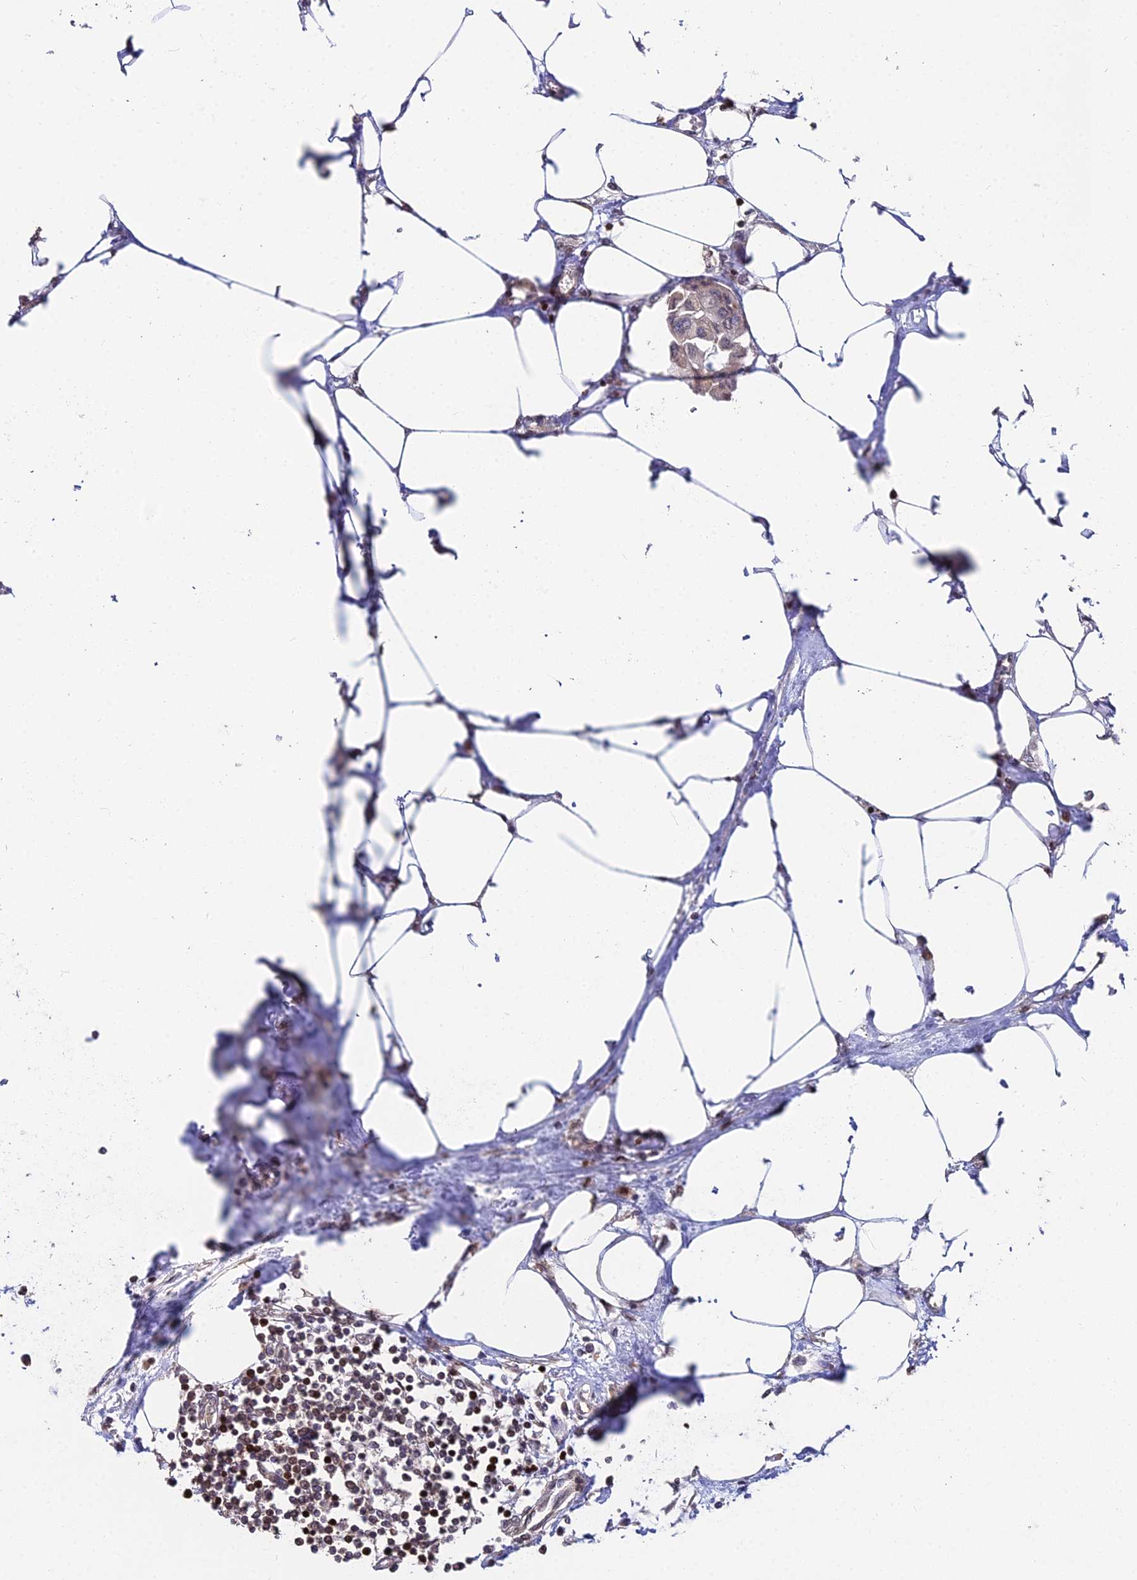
{"staining": {"intensity": "negative", "quantity": "none", "location": "none"}, "tissue": "urothelial cancer", "cell_type": "Tumor cells", "image_type": "cancer", "snomed": [{"axis": "morphology", "description": "Urothelial carcinoma, High grade"}, {"axis": "topography", "description": "Urinary bladder"}], "caption": "Photomicrograph shows no significant protein expression in tumor cells of urothelial cancer.", "gene": "RBMS2", "patient": {"sex": "male", "age": 64}}